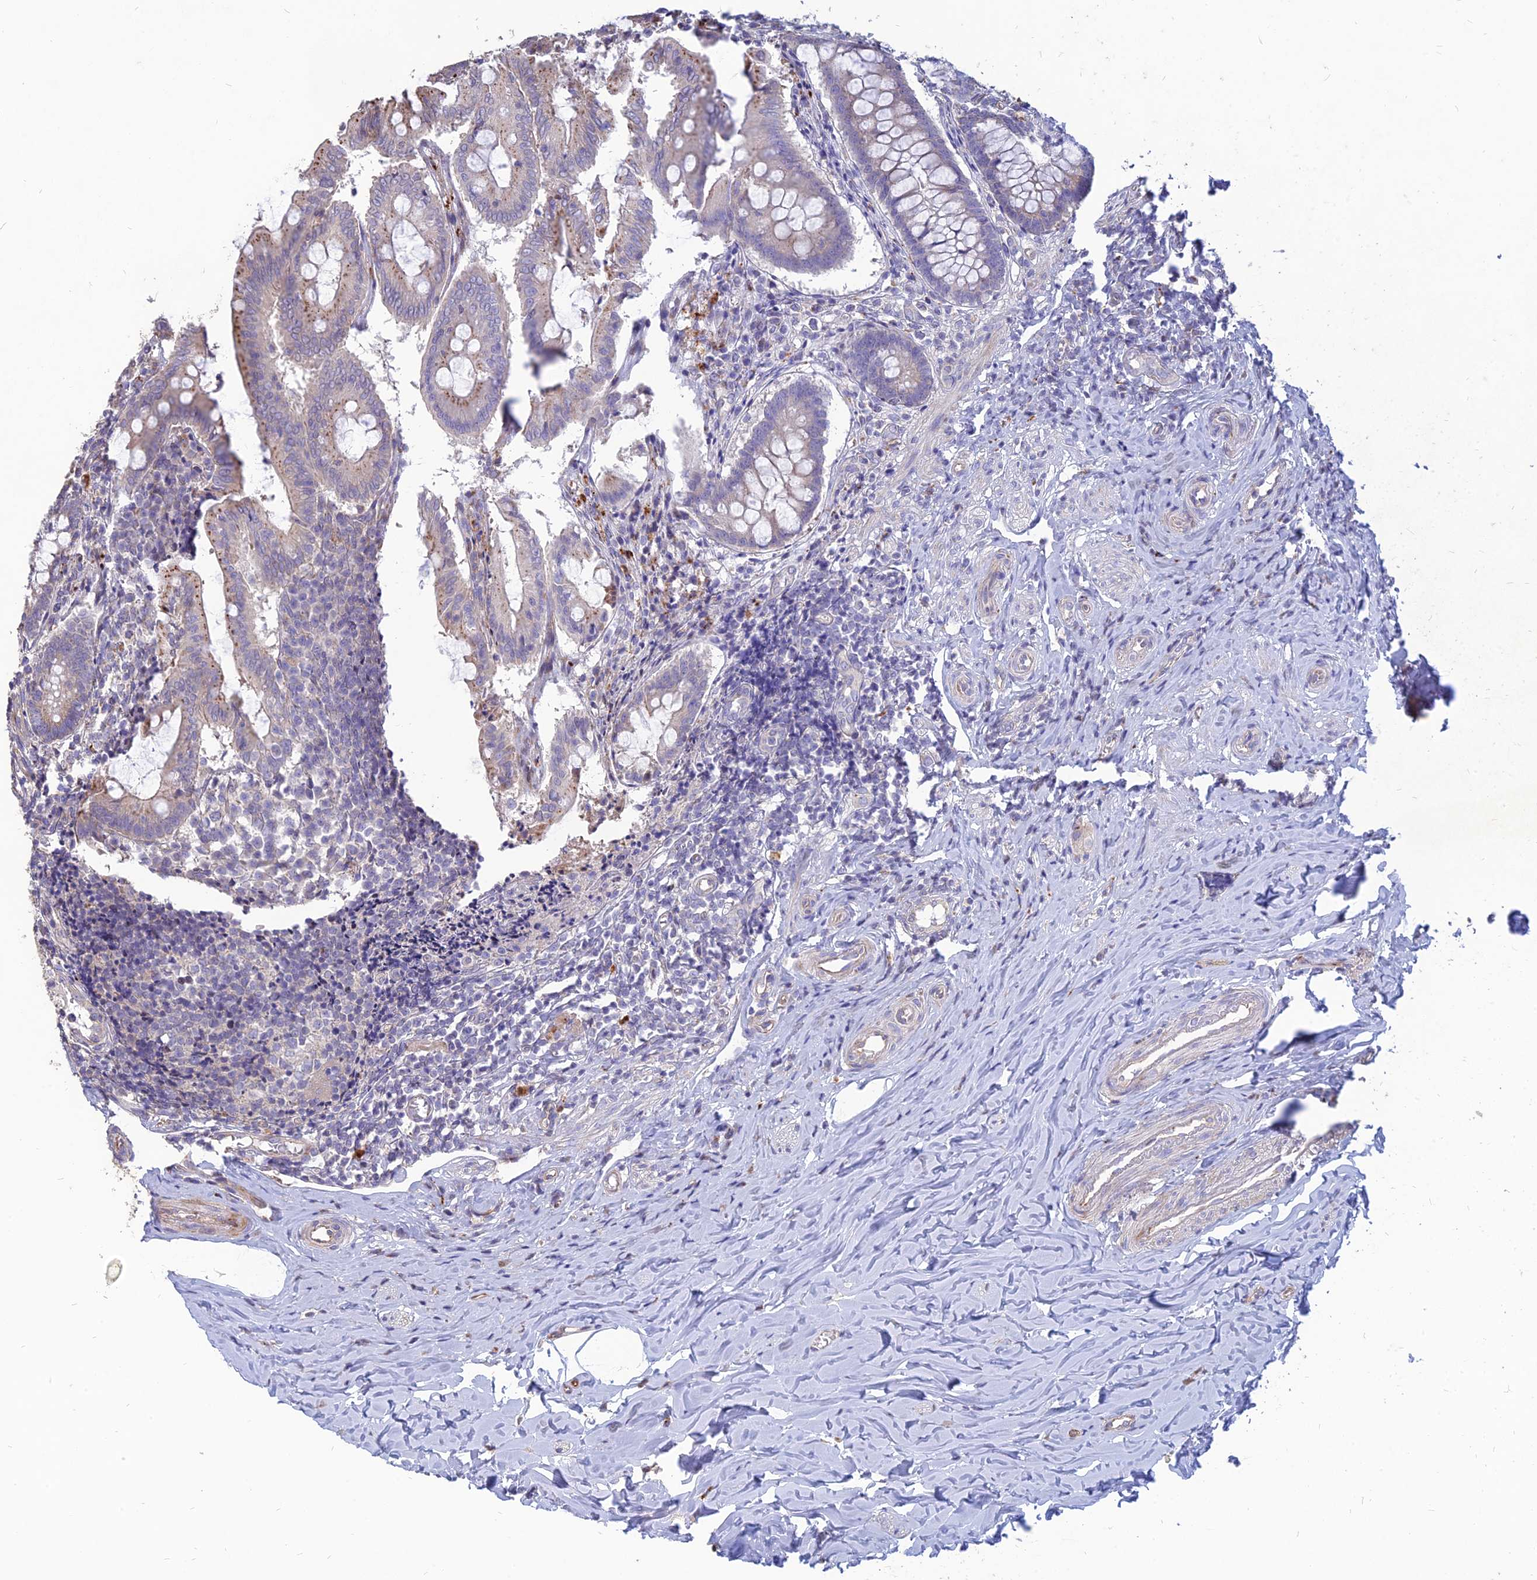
{"staining": {"intensity": "moderate", "quantity": "25%-75%", "location": "cytoplasmic/membranous"}, "tissue": "appendix", "cell_type": "Glandular cells", "image_type": "normal", "snomed": [{"axis": "morphology", "description": "Normal tissue, NOS"}, {"axis": "topography", "description": "Appendix"}], "caption": "Protein staining displays moderate cytoplasmic/membranous positivity in approximately 25%-75% of glandular cells in unremarkable appendix. (Stains: DAB in brown, nuclei in blue, Microscopy: brightfield microscopy at high magnification).", "gene": "ST3GAL6", "patient": {"sex": "female", "age": 33}}